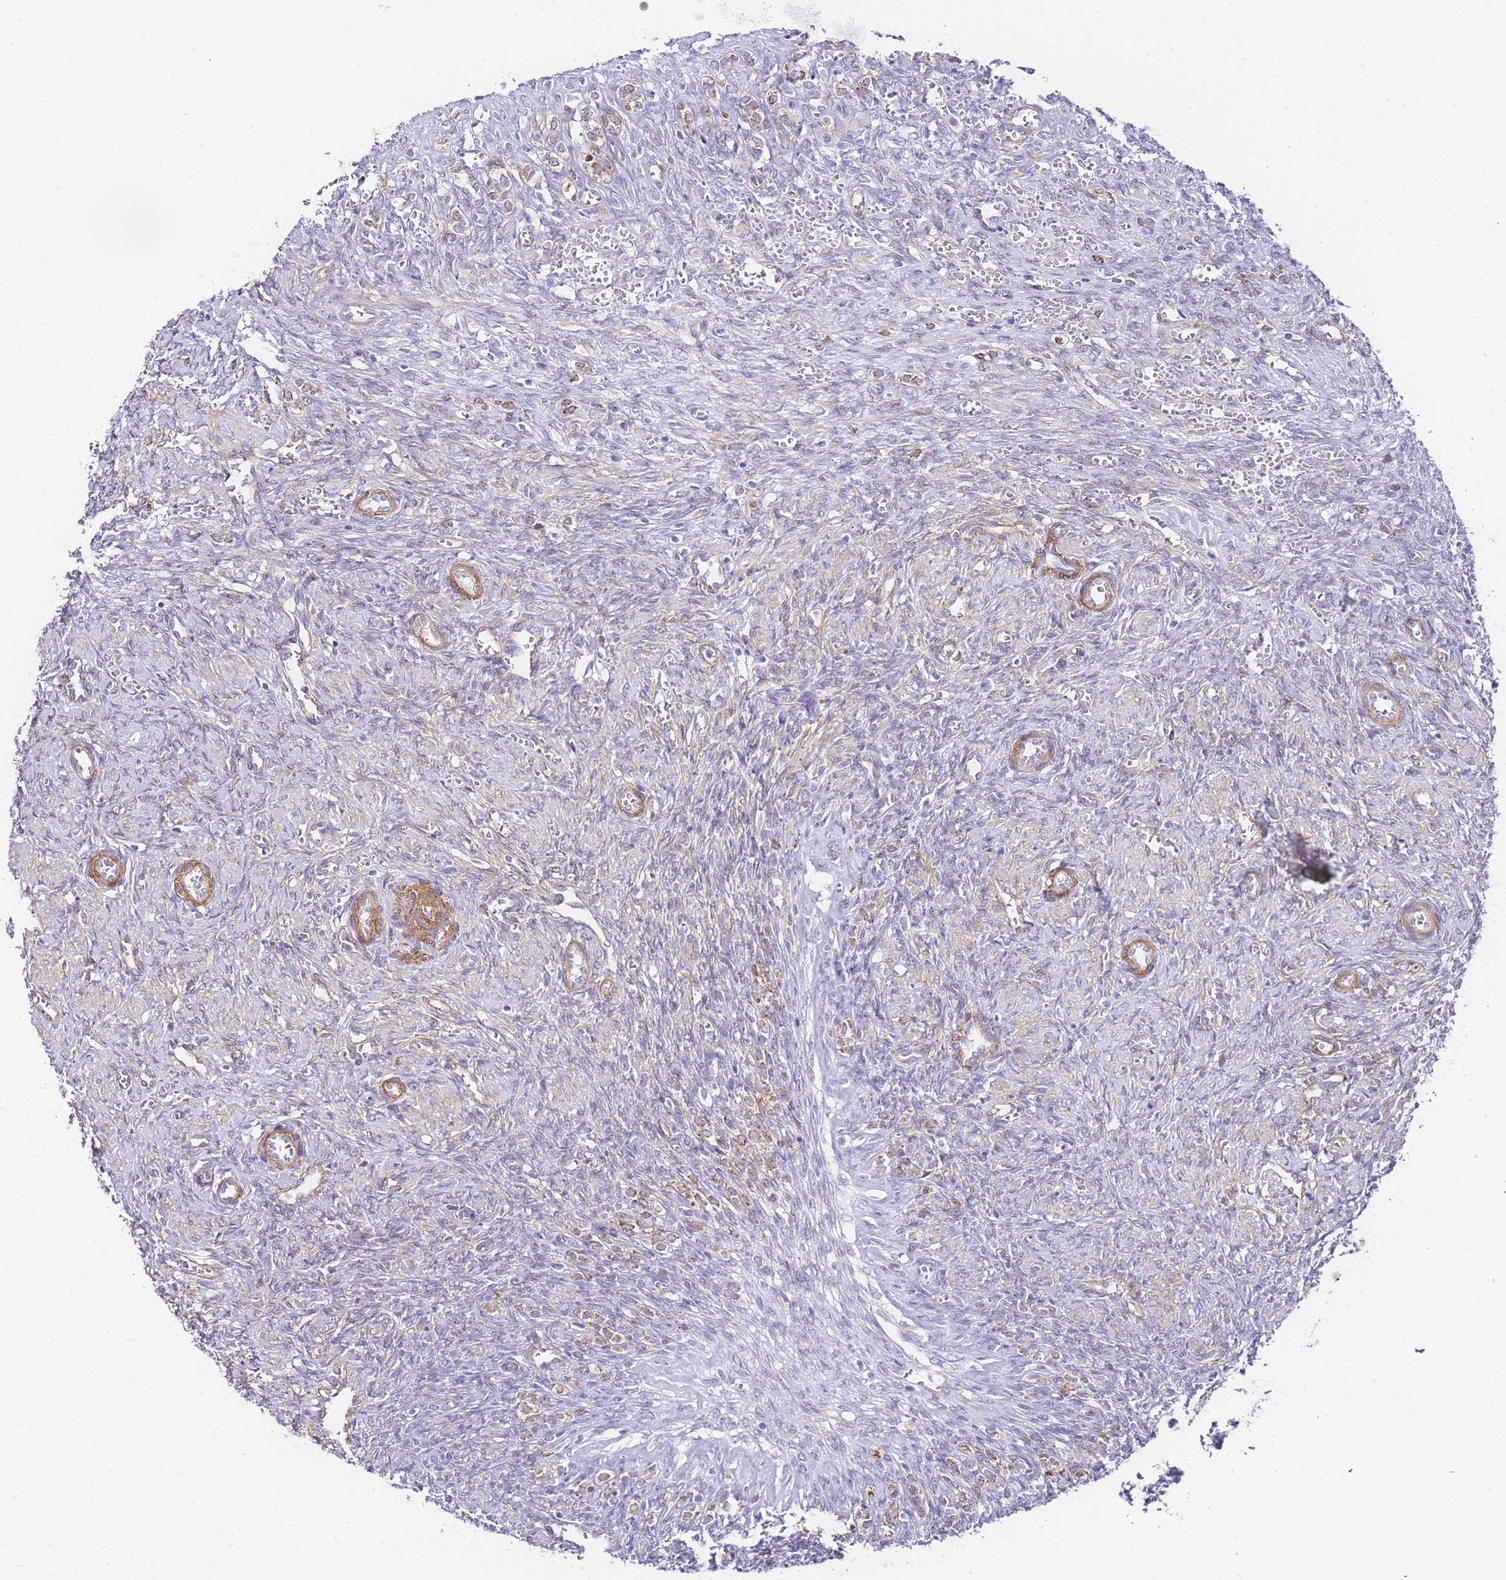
{"staining": {"intensity": "strong", "quantity": ">75%", "location": "cytoplasmic/membranous"}, "tissue": "ovary", "cell_type": "Follicle cells", "image_type": "normal", "snomed": [{"axis": "morphology", "description": "Normal tissue, NOS"}, {"axis": "topography", "description": "Ovary"}], "caption": "About >75% of follicle cells in unremarkable human ovary display strong cytoplasmic/membranous protein positivity as visualized by brown immunohistochemical staining.", "gene": "PDCD7", "patient": {"sex": "female", "age": 41}}